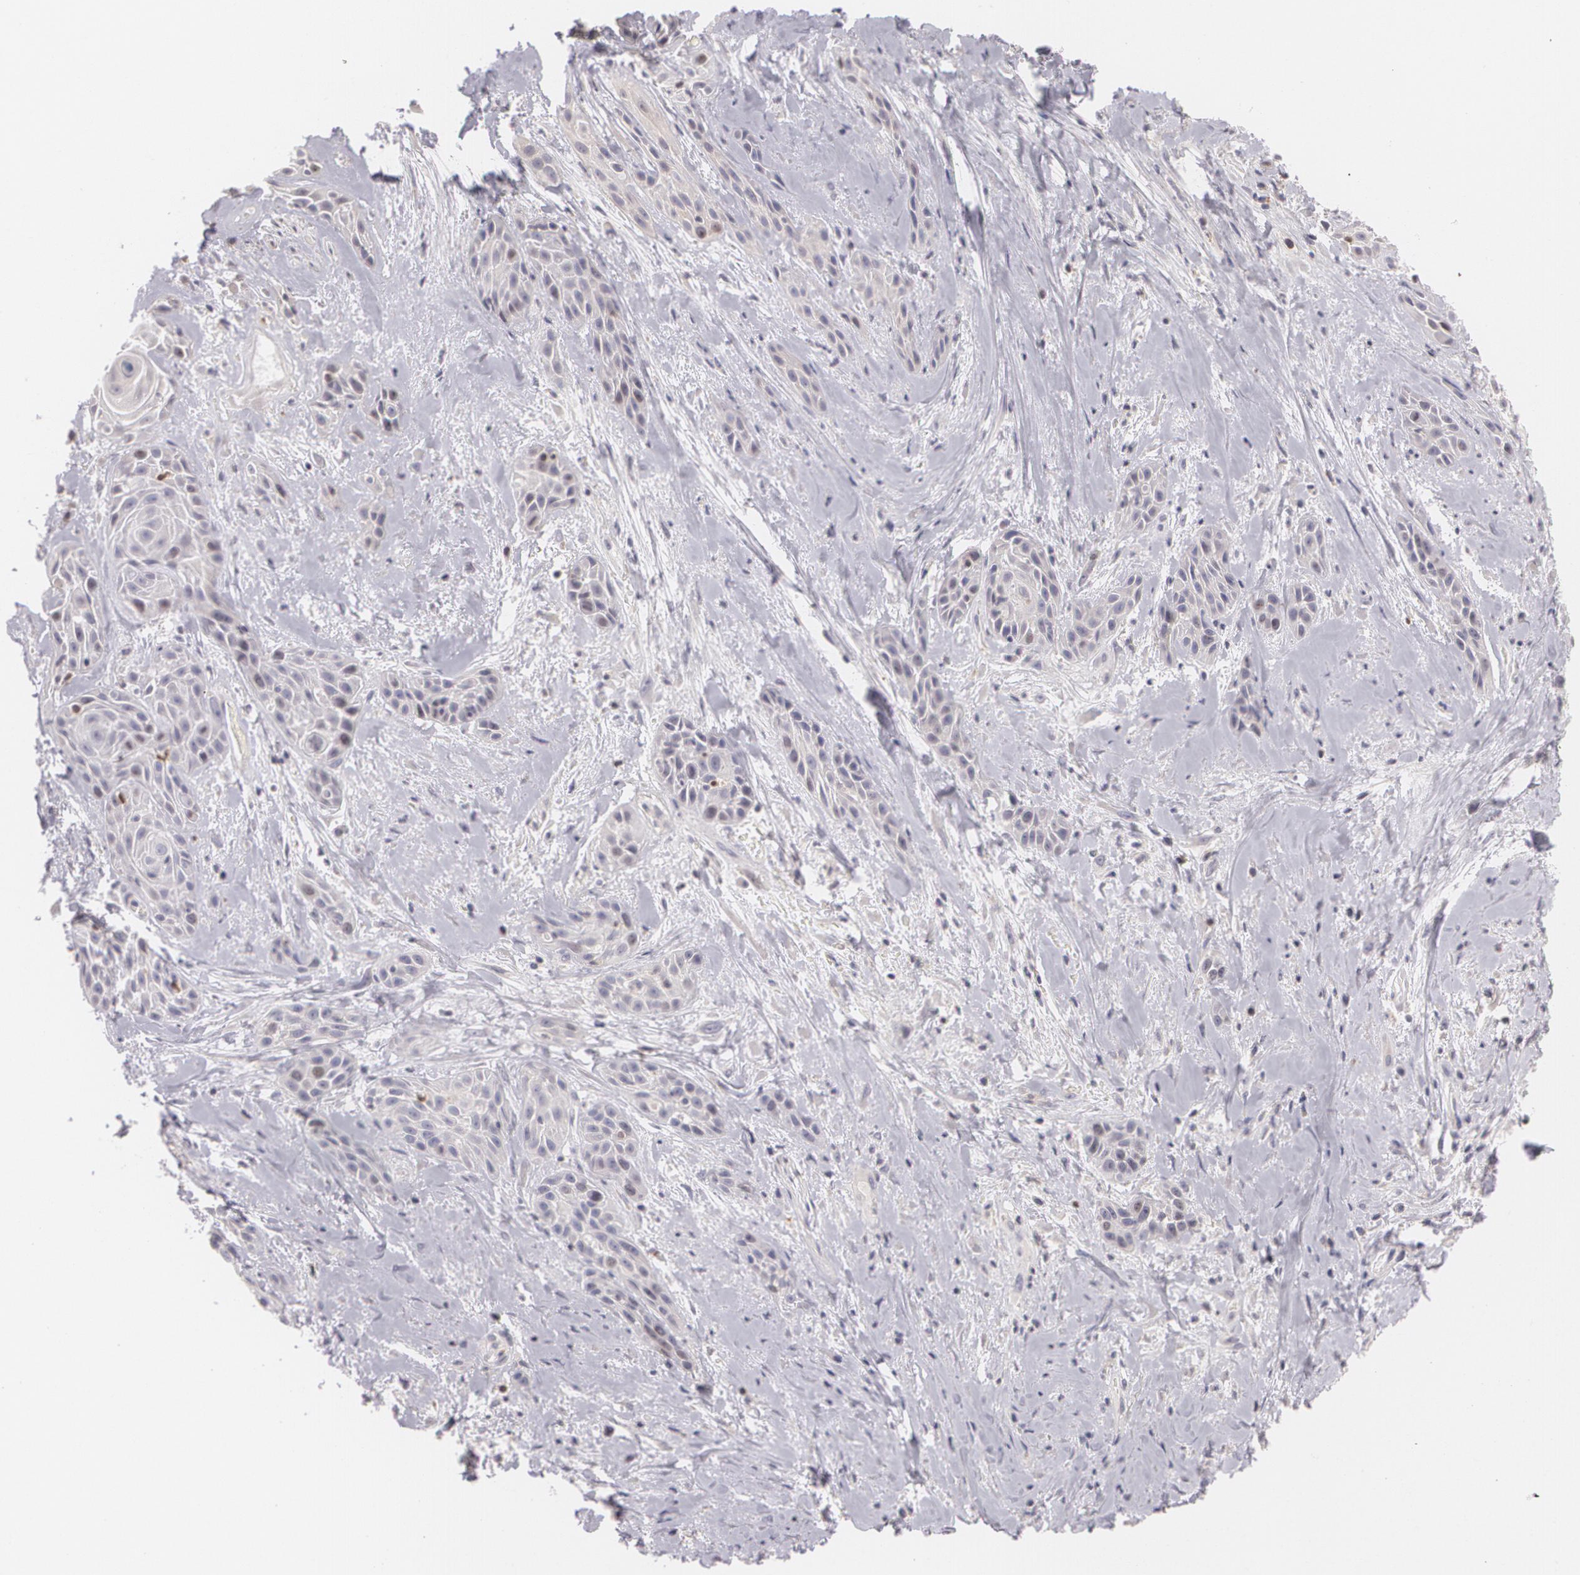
{"staining": {"intensity": "negative", "quantity": "none", "location": "none"}, "tissue": "skin cancer", "cell_type": "Tumor cells", "image_type": "cancer", "snomed": [{"axis": "morphology", "description": "Squamous cell carcinoma, NOS"}, {"axis": "topography", "description": "Skin"}, {"axis": "topography", "description": "Anal"}], "caption": "DAB immunohistochemical staining of skin squamous cell carcinoma exhibits no significant expression in tumor cells. (Immunohistochemistry (ihc), brightfield microscopy, high magnification).", "gene": "ZBTB16", "patient": {"sex": "male", "age": 64}}